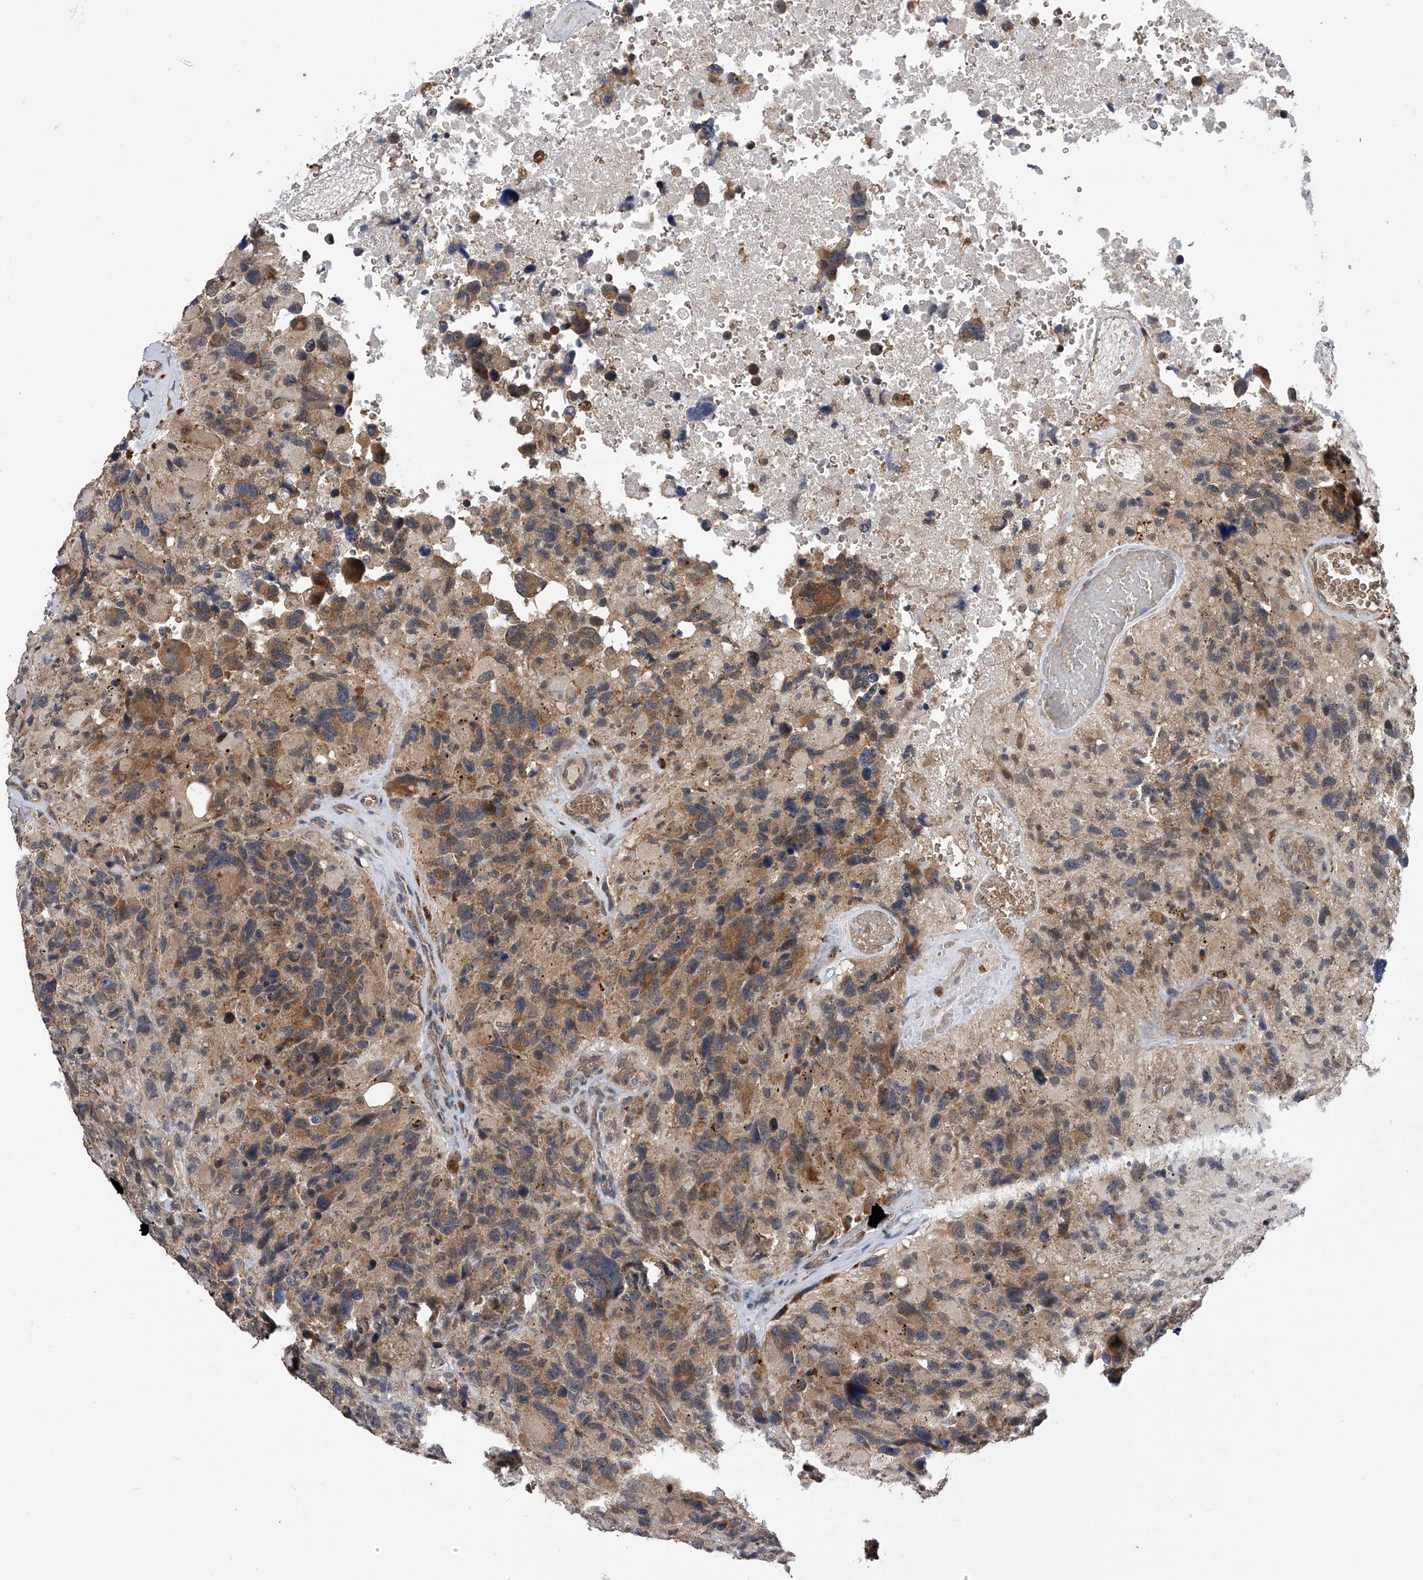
{"staining": {"intensity": "weak", "quantity": "25%-75%", "location": "cytoplasmic/membranous"}, "tissue": "glioma", "cell_type": "Tumor cells", "image_type": "cancer", "snomed": [{"axis": "morphology", "description": "Glioma, malignant, High grade"}, {"axis": "topography", "description": "Brain"}], "caption": "Immunohistochemical staining of glioma shows weak cytoplasmic/membranous protein positivity in approximately 25%-75% of tumor cells.", "gene": "SPOCK1", "patient": {"sex": "male", "age": 69}}